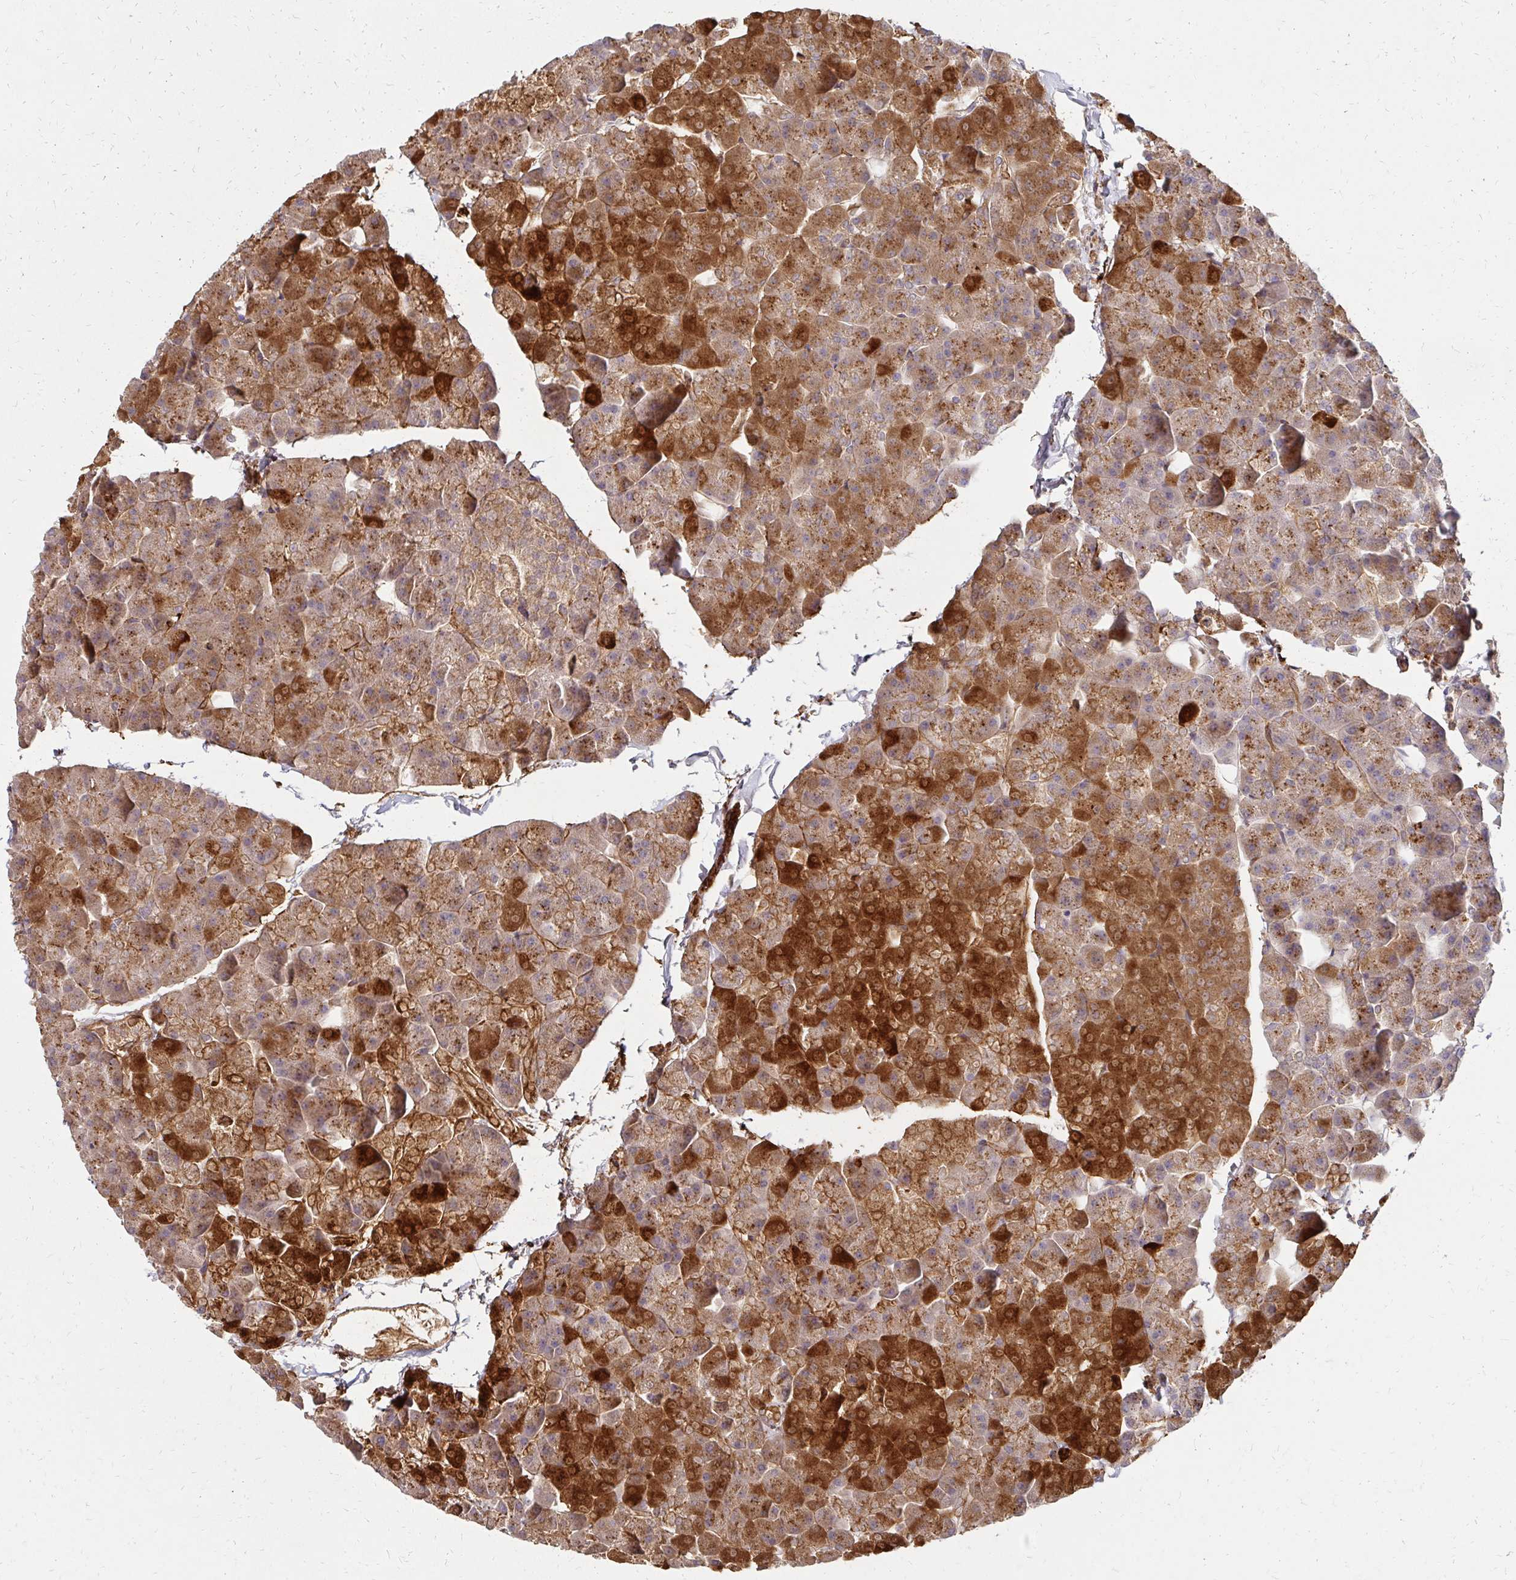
{"staining": {"intensity": "strong", "quantity": ">75%", "location": "cytoplasmic/membranous"}, "tissue": "pancreas", "cell_type": "Exocrine glandular cells", "image_type": "normal", "snomed": [{"axis": "morphology", "description": "Normal tissue, NOS"}, {"axis": "topography", "description": "Pancreas"}], "caption": "Immunohistochemistry (IHC) histopathology image of unremarkable pancreas stained for a protein (brown), which demonstrates high levels of strong cytoplasmic/membranous positivity in about >75% of exocrine glandular cells.", "gene": "IDUA", "patient": {"sex": "male", "age": 35}}